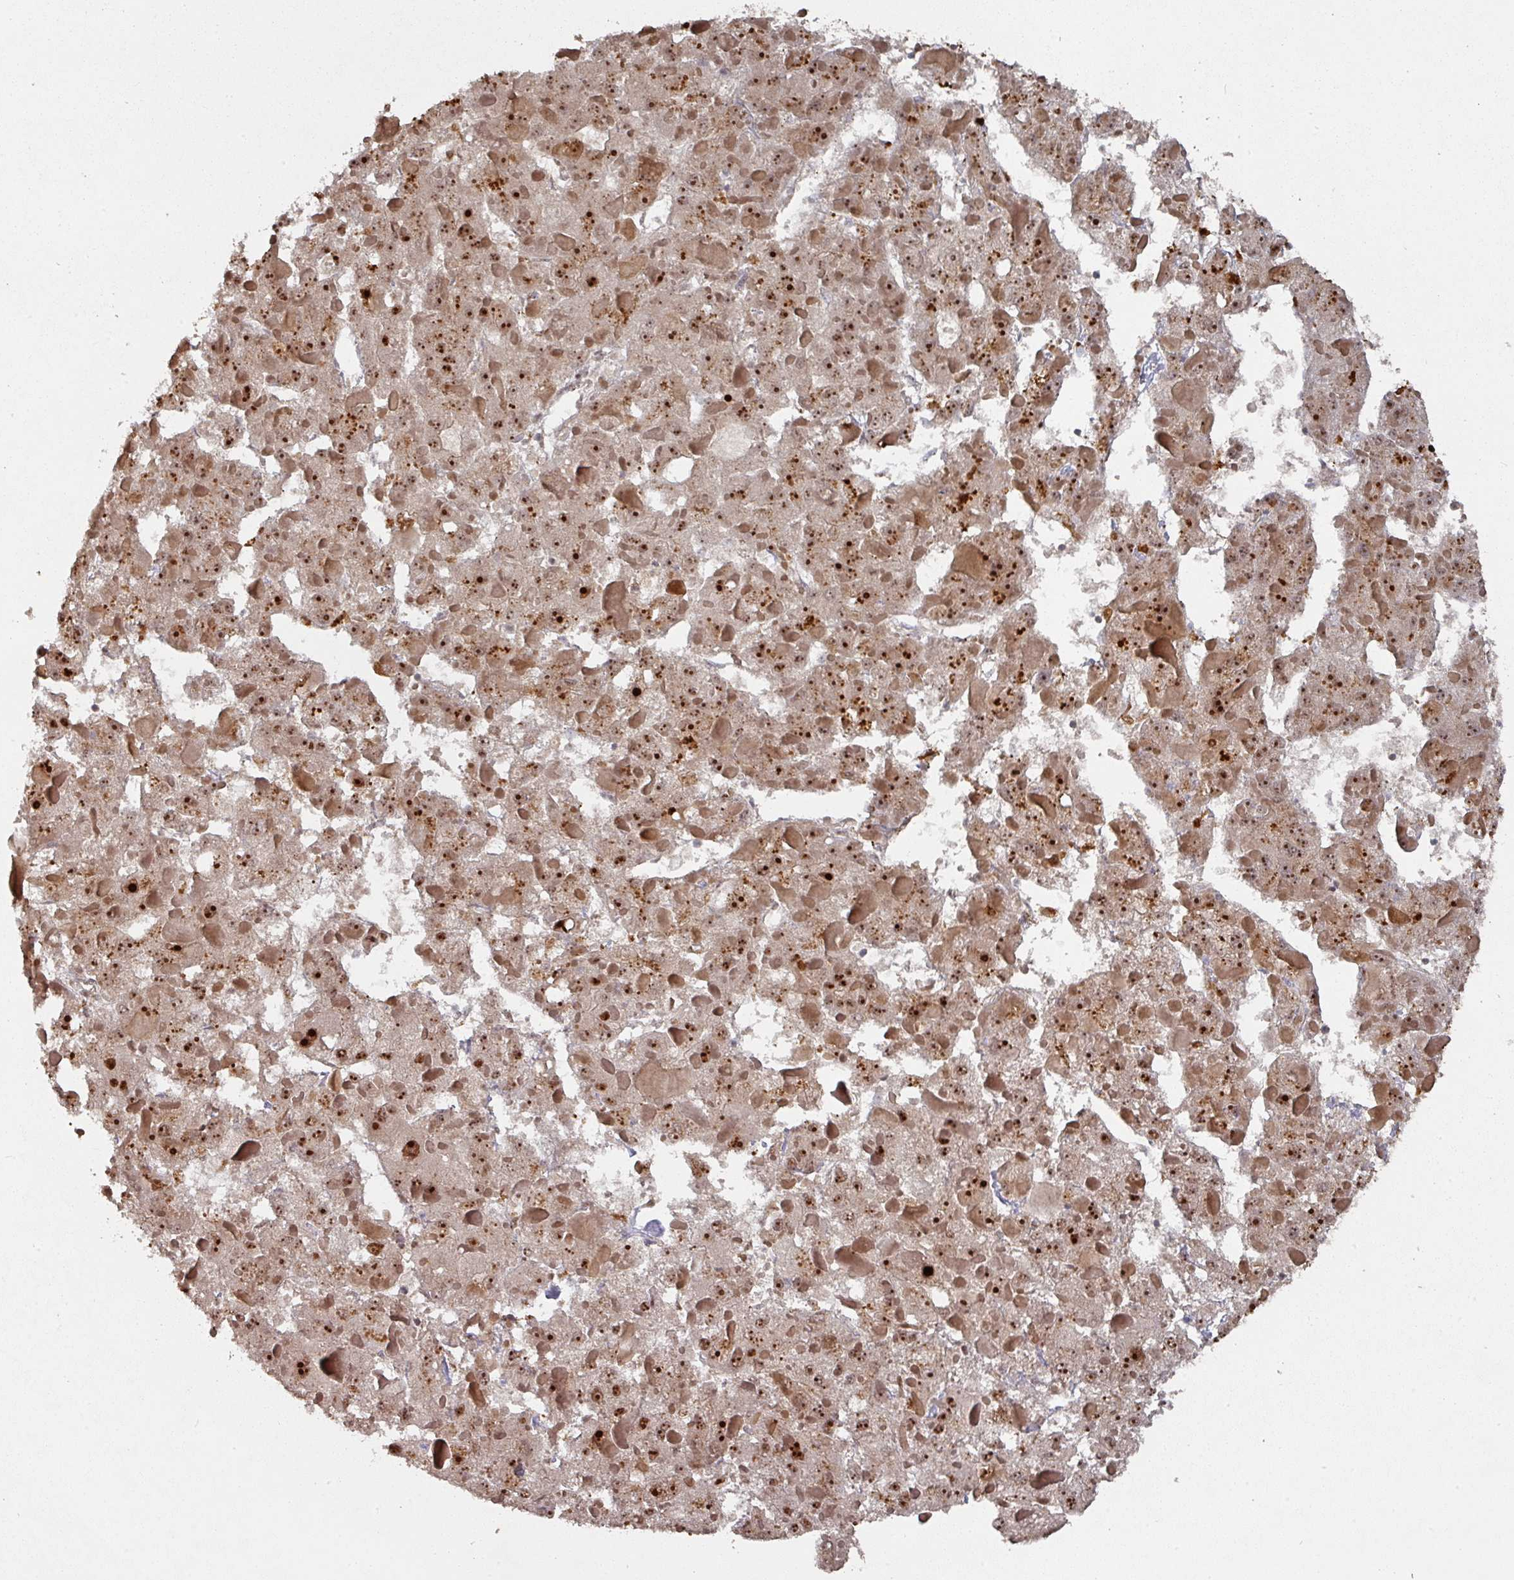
{"staining": {"intensity": "moderate", "quantity": ">75%", "location": "nuclear"}, "tissue": "liver cancer", "cell_type": "Tumor cells", "image_type": "cancer", "snomed": [{"axis": "morphology", "description": "Carcinoma, Hepatocellular, NOS"}, {"axis": "topography", "description": "Liver"}], "caption": "Tumor cells reveal moderate nuclear expression in about >75% of cells in liver cancer (hepatocellular carcinoma). (Stains: DAB (3,3'-diaminobenzidine) in brown, nuclei in blue, Microscopy: brightfield microscopy at high magnification).", "gene": "MEPCE", "patient": {"sex": "female", "age": 73}}